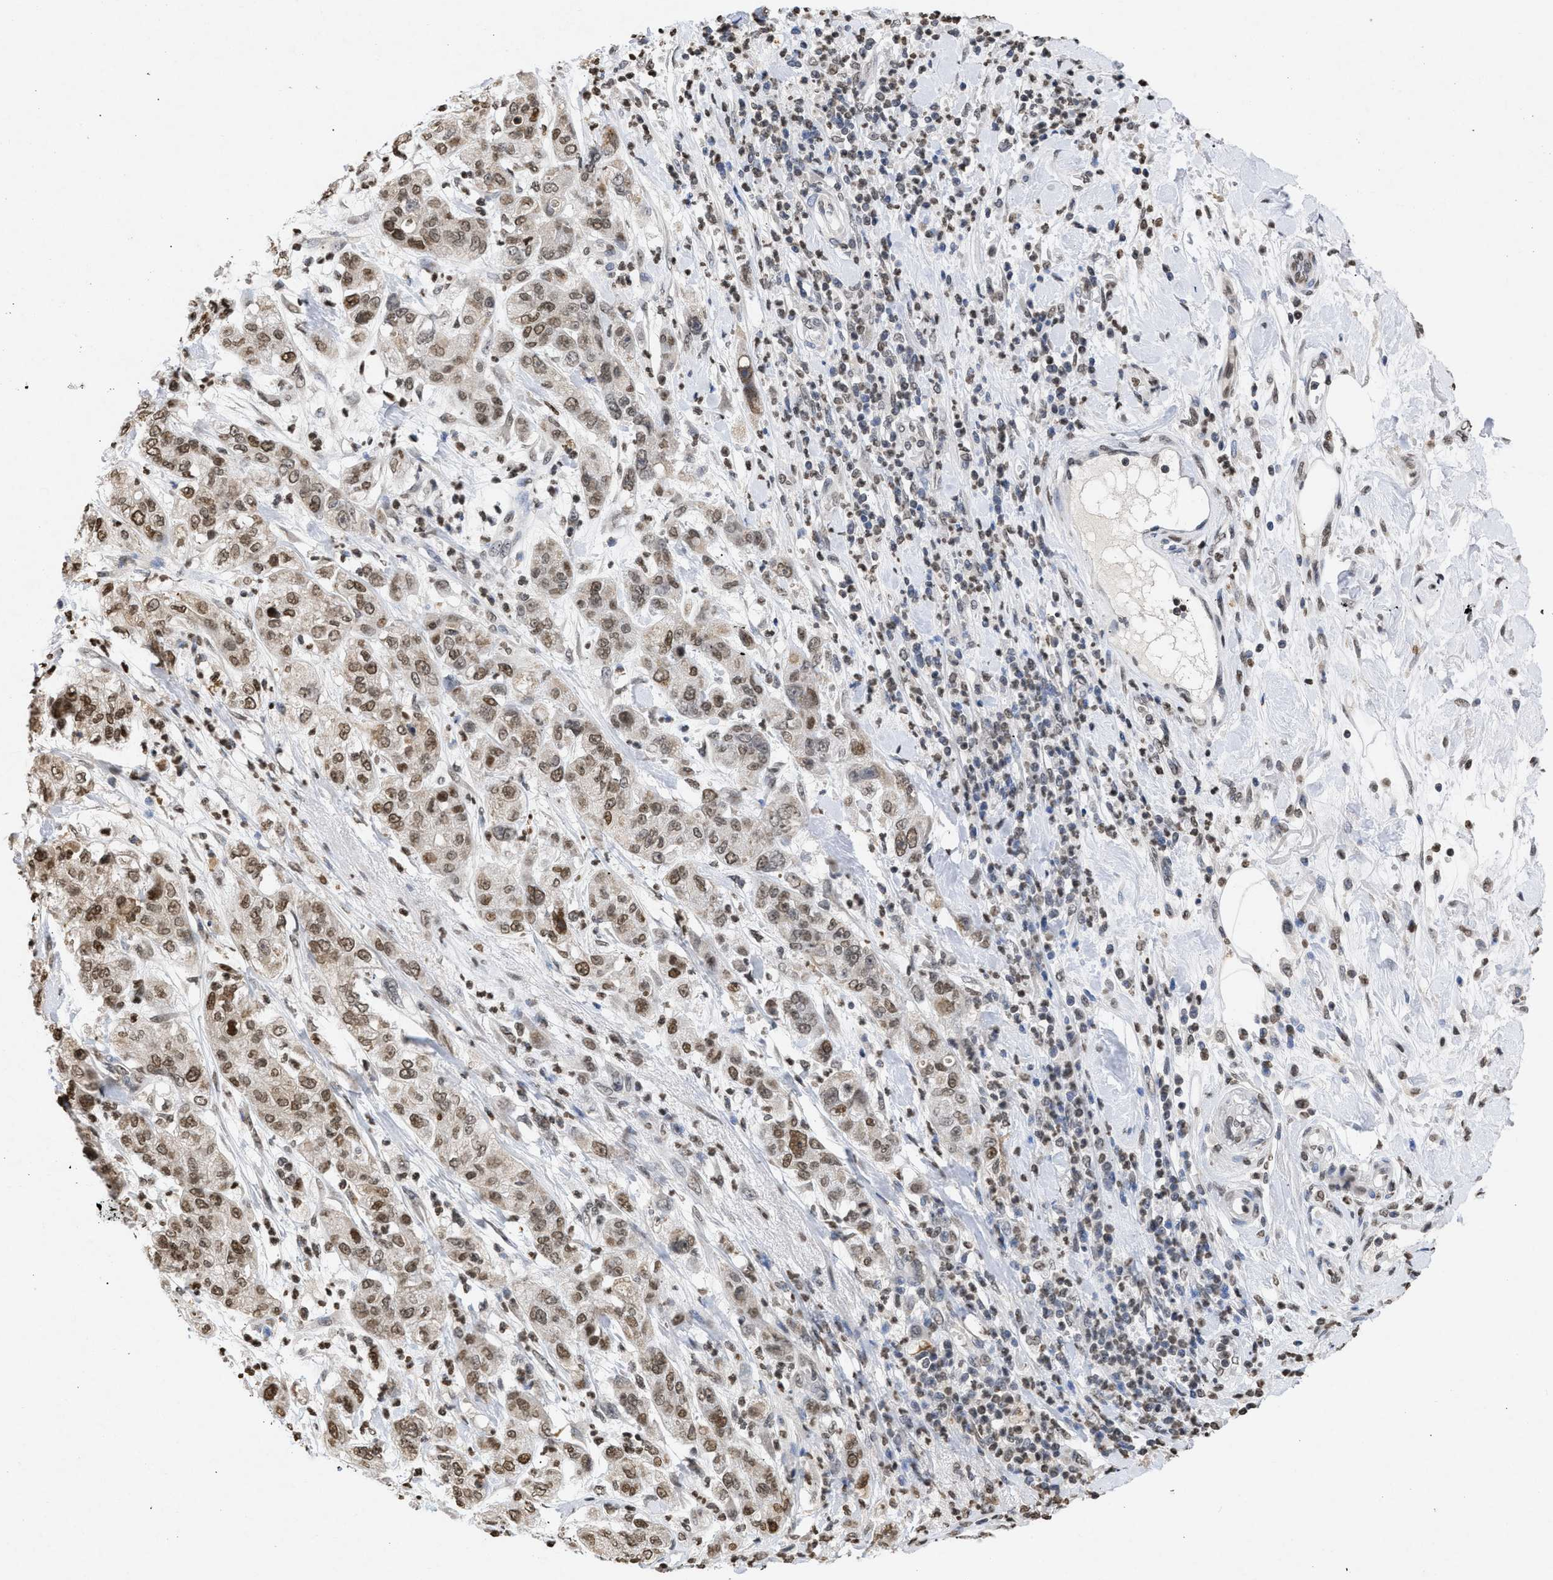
{"staining": {"intensity": "strong", "quantity": ">75%", "location": "cytoplasmic/membranous,nuclear"}, "tissue": "pancreatic cancer", "cell_type": "Tumor cells", "image_type": "cancer", "snomed": [{"axis": "morphology", "description": "Adenocarcinoma, NOS"}, {"axis": "topography", "description": "Pancreas"}], "caption": "High-power microscopy captured an immunohistochemistry (IHC) micrograph of pancreatic cancer (adenocarcinoma), revealing strong cytoplasmic/membranous and nuclear expression in about >75% of tumor cells.", "gene": "NUP35", "patient": {"sex": "female", "age": 78}}